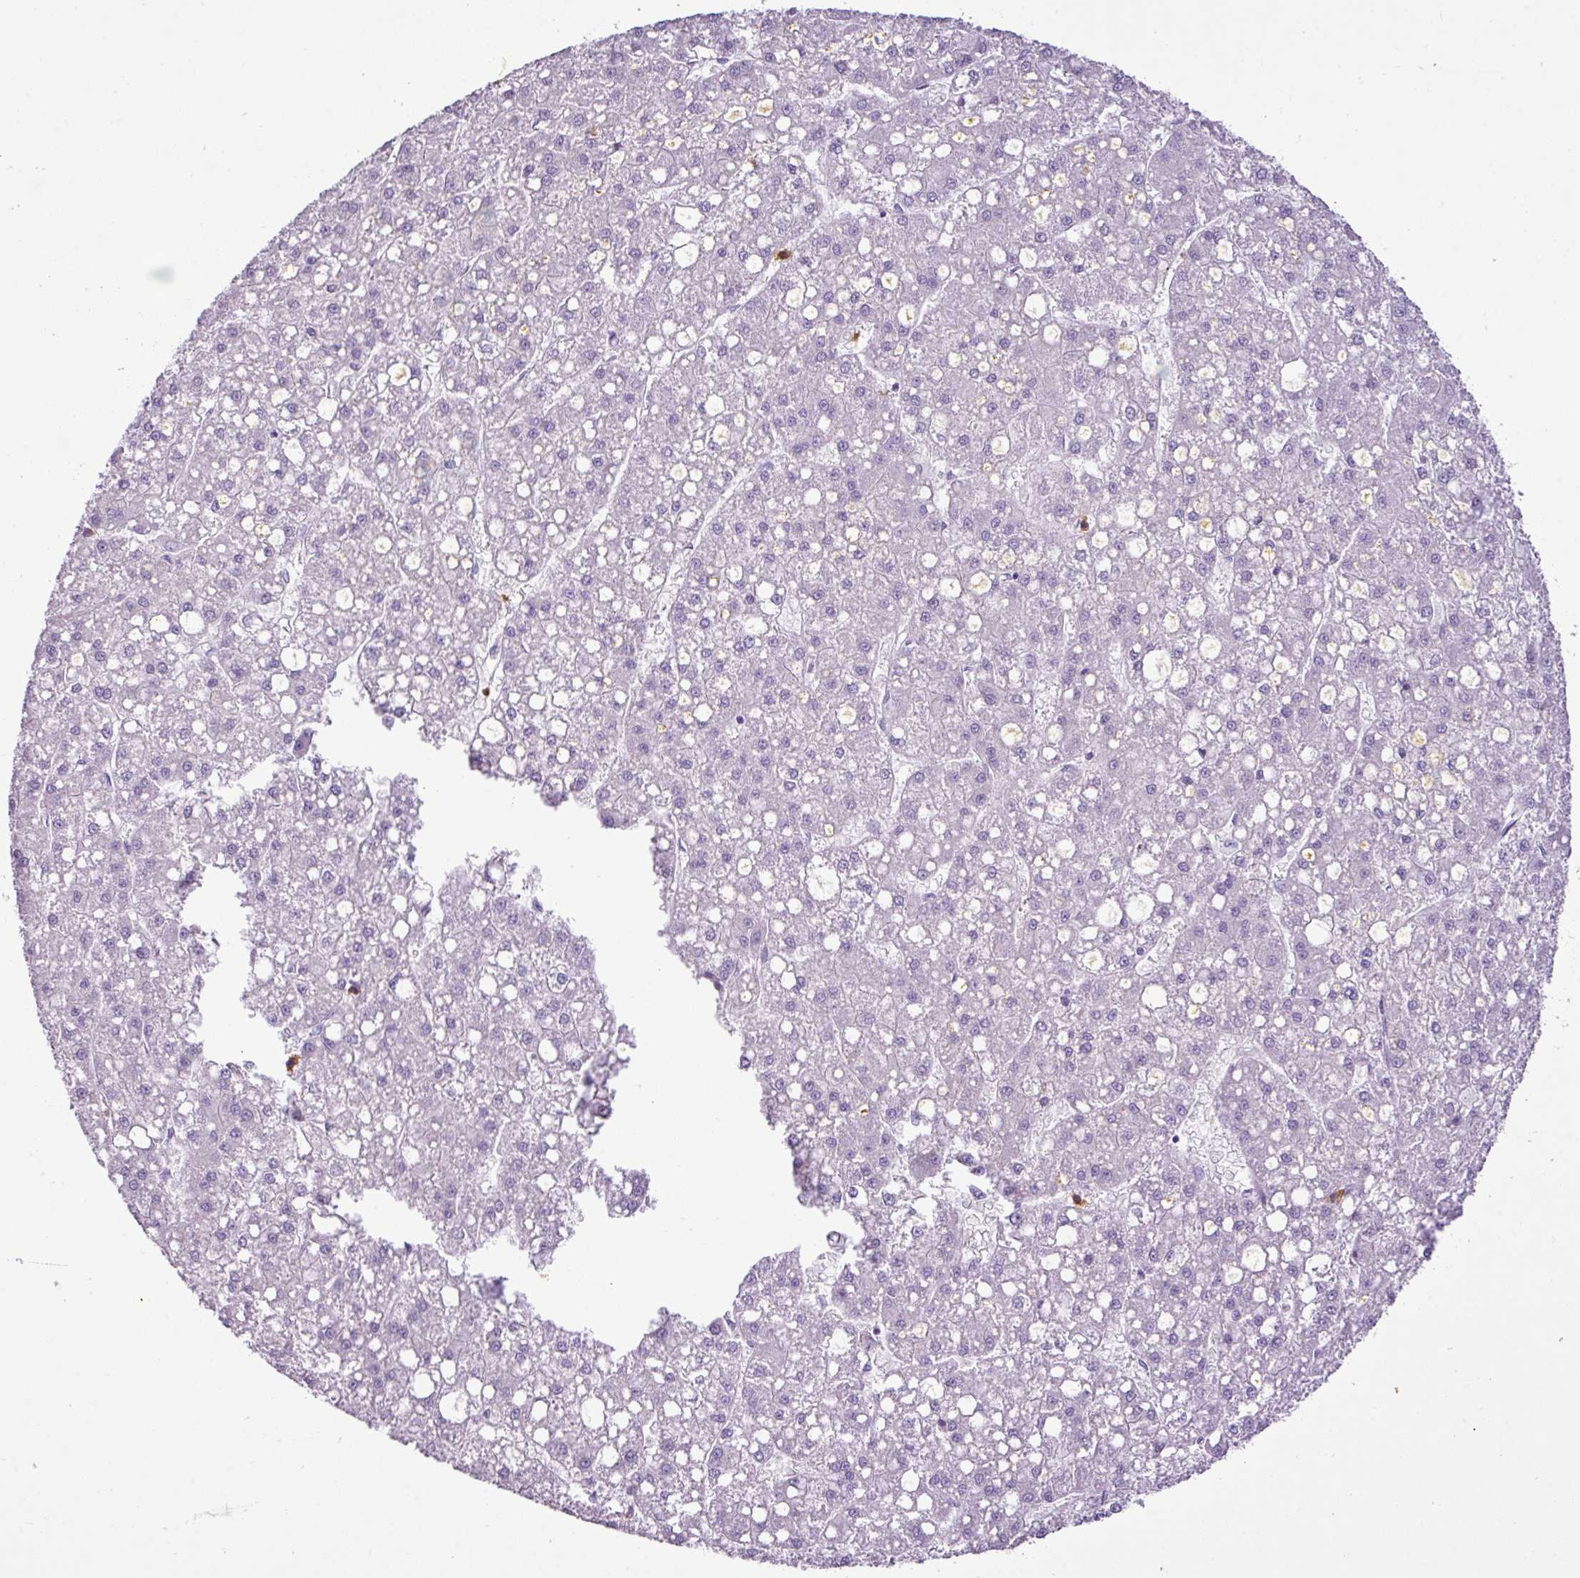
{"staining": {"intensity": "negative", "quantity": "none", "location": "none"}, "tissue": "liver cancer", "cell_type": "Tumor cells", "image_type": "cancer", "snomed": [{"axis": "morphology", "description": "Carcinoma, Hepatocellular, NOS"}, {"axis": "topography", "description": "Liver"}], "caption": "Protein analysis of liver hepatocellular carcinoma shows no significant expression in tumor cells.", "gene": "ZSCAN5A", "patient": {"sex": "male", "age": 67}}